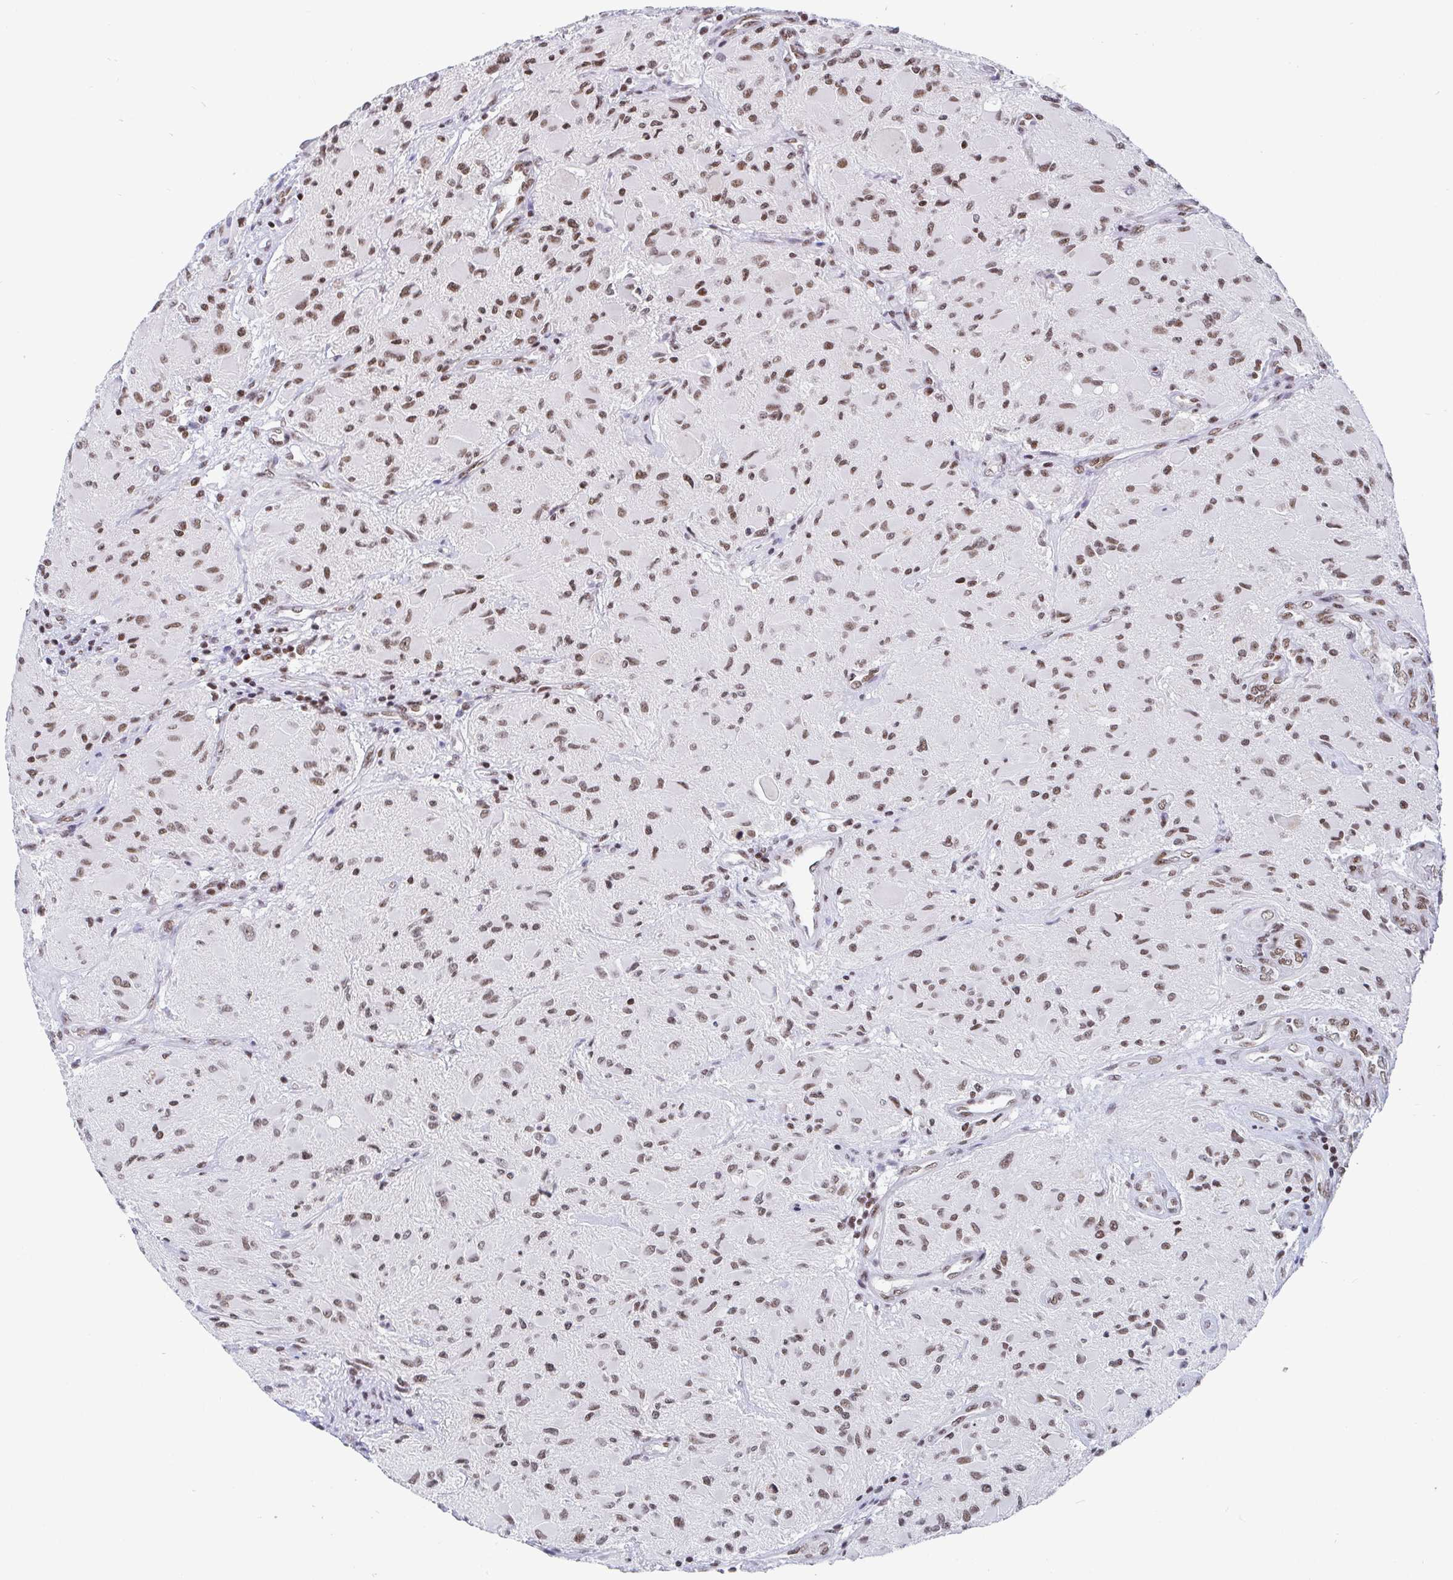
{"staining": {"intensity": "moderate", "quantity": ">75%", "location": "nuclear"}, "tissue": "glioma", "cell_type": "Tumor cells", "image_type": "cancer", "snomed": [{"axis": "morphology", "description": "Glioma, malignant, High grade"}, {"axis": "topography", "description": "Brain"}], "caption": "A brown stain labels moderate nuclear staining of a protein in human high-grade glioma (malignant) tumor cells.", "gene": "CTCF", "patient": {"sex": "female", "age": 65}}